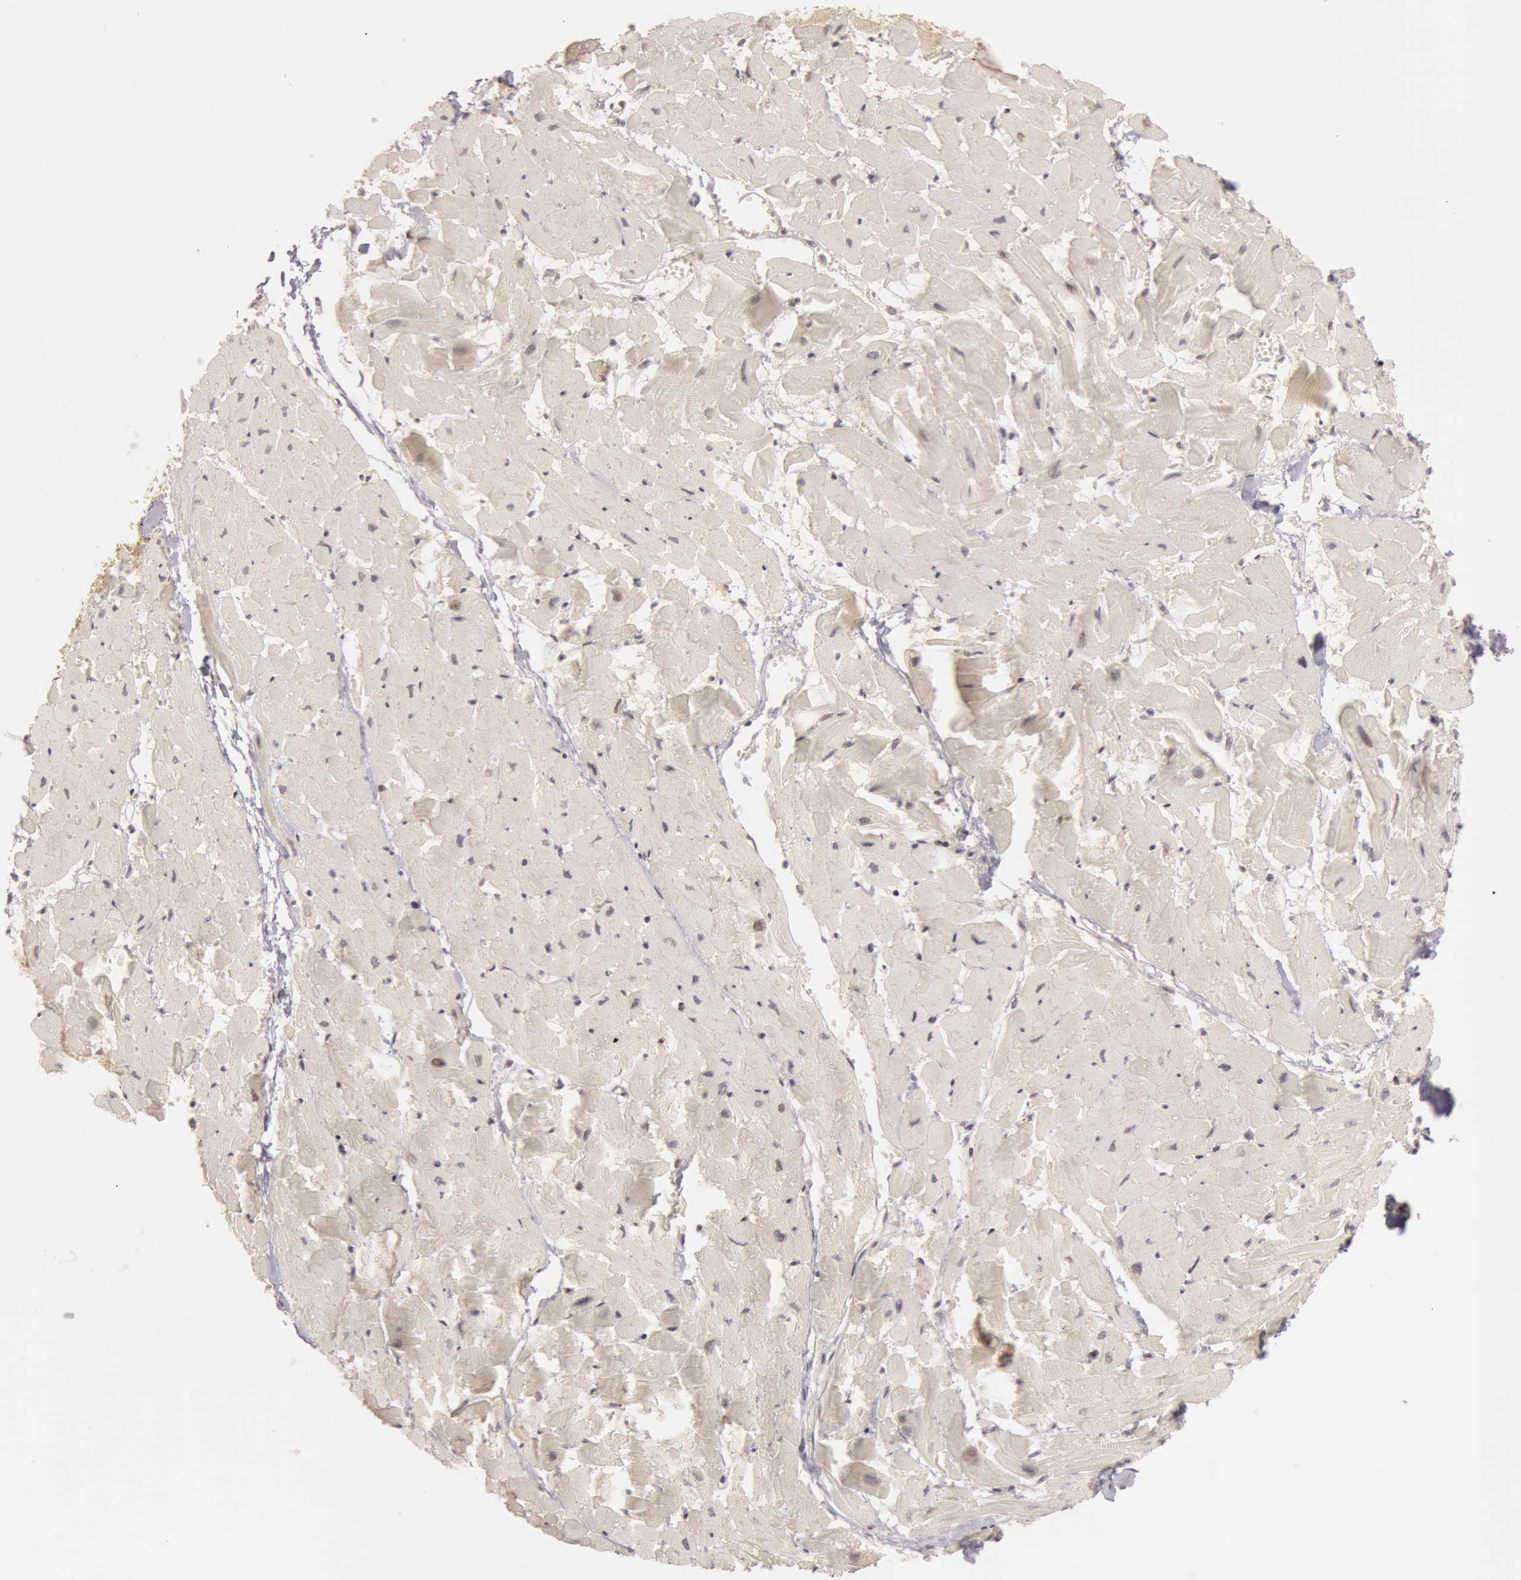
{"staining": {"intensity": "negative", "quantity": "none", "location": "none"}, "tissue": "heart muscle", "cell_type": "Cardiomyocytes", "image_type": "normal", "snomed": [{"axis": "morphology", "description": "Normal tissue, NOS"}, {"axis": "topography", "description": "Heart"}], "caption": "Heart muscle stained for a protein using immunohistochemistry (IHC) displays no expression cardiomyocytes.", "gene": "OASL", "patient": {"sex": "female", "age": 19}}